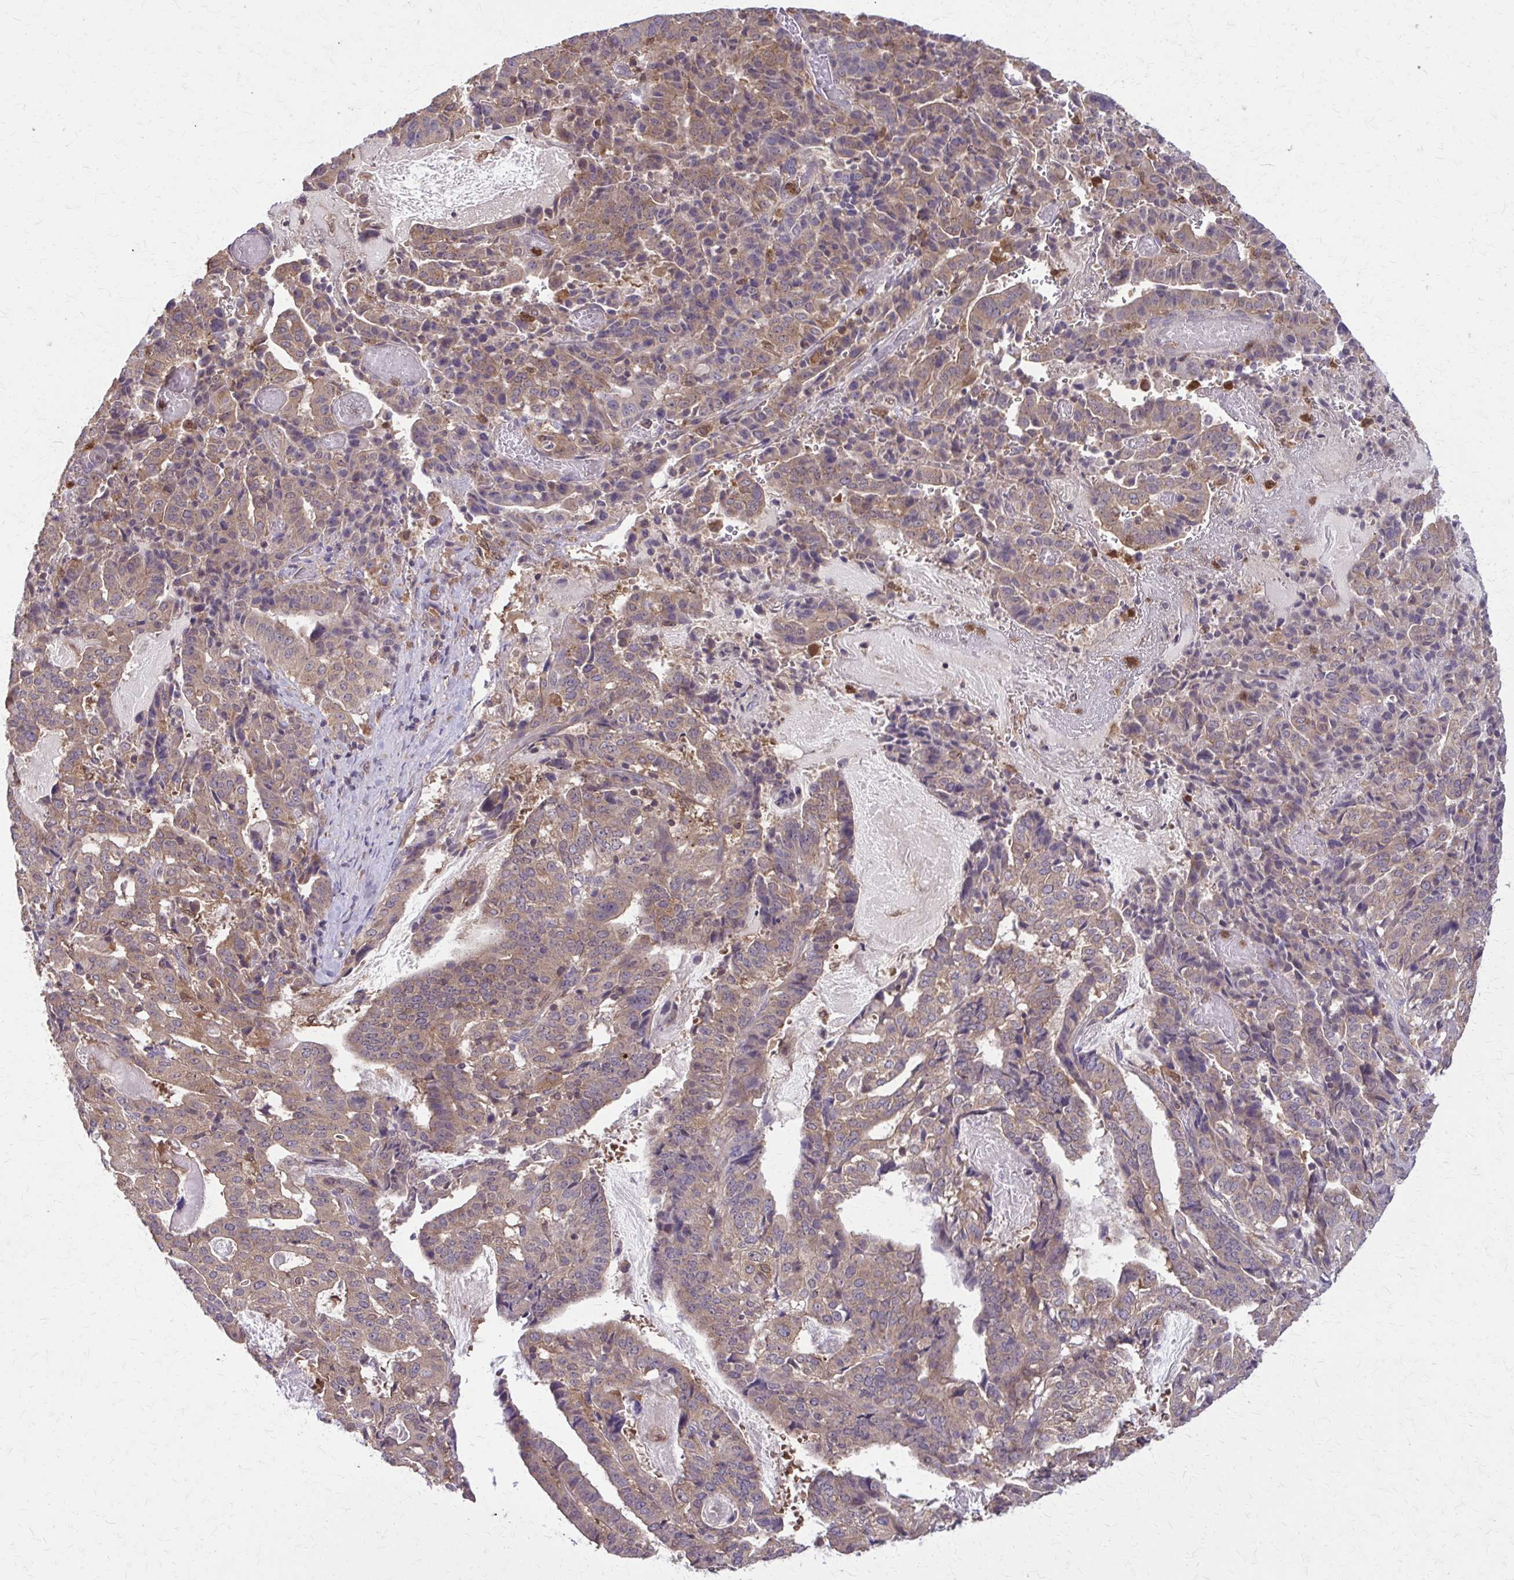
{"staining": {"intensity": "moderate", "quantity": ">75%", "location": "cytoplasmic/membranous"}, "tissue": "stomach cancer", "cell_type": "Tumor cells", "image_type": "cancer", "snomed": [{"axis": "morphology", "description": "Adenocarcinoma, NOS"}, {"axis": "topography", "description": "Stomach"}], "caption": "Tumor cells display medium levels of moderate cytoplasmic/membranous staining in about >75% of cells in stomach adenocarcinoma.", "gene": "NRBF2", "patient": {"sex": "male", "age": 48}}